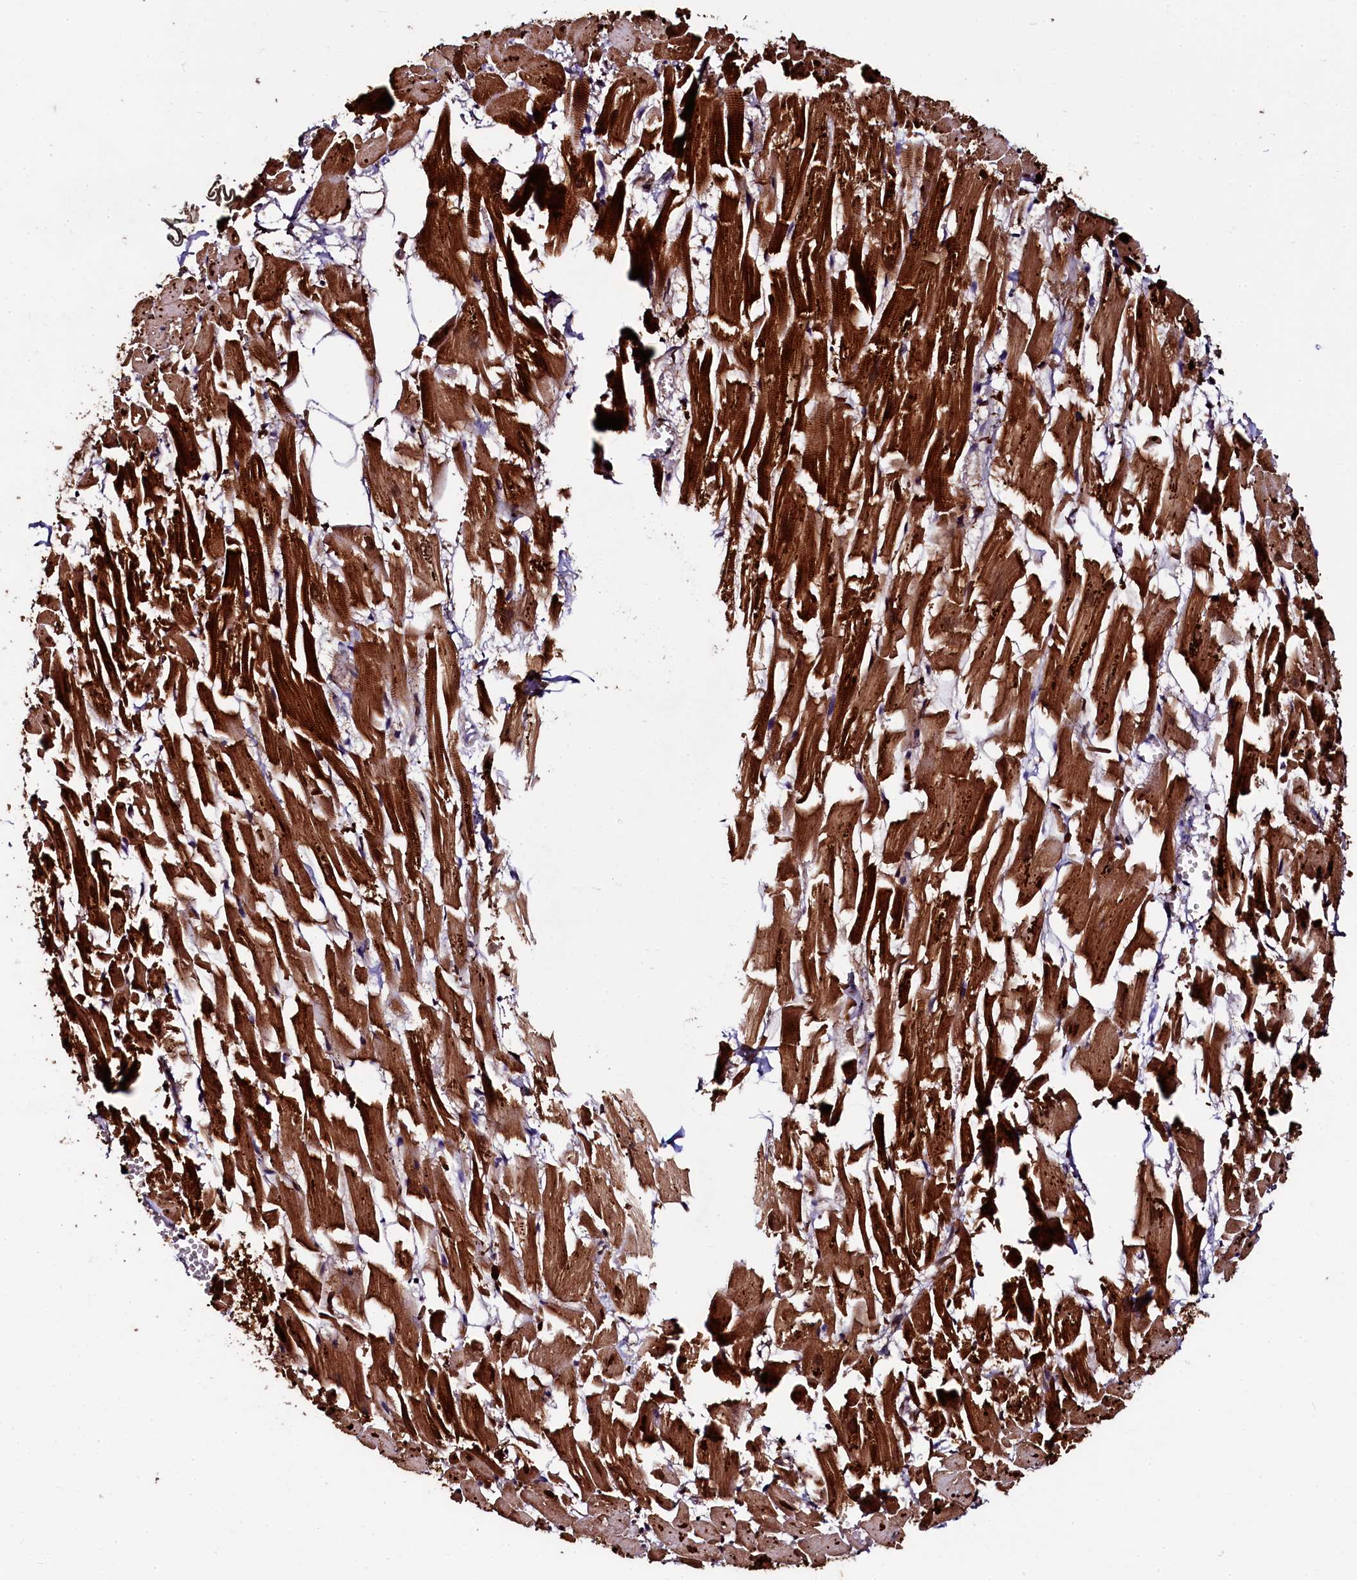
{"staining": {"intensity": "strong", "quantity": ">75%", "location": "cytoplasmic/membranous"}, "tissue": "heart muscle", "cell_type": "Cardiomyocytes", "image_type": "normal", "snomed": [{"axis": "morphology", "description": "Normal tissue, NOS"}, {"axis": "topography", "description": "Heart"}], "caption": "DAB (3,3'-diaminobenzidine) immunohistochemical staining of unremarkable heart muscle demonstrates strong cytoplasmic/membranous protein positivity in about >75% of cardiomyocytes.", "gene": "APPL2", "patient": {"sex": "female", "age": 64}}